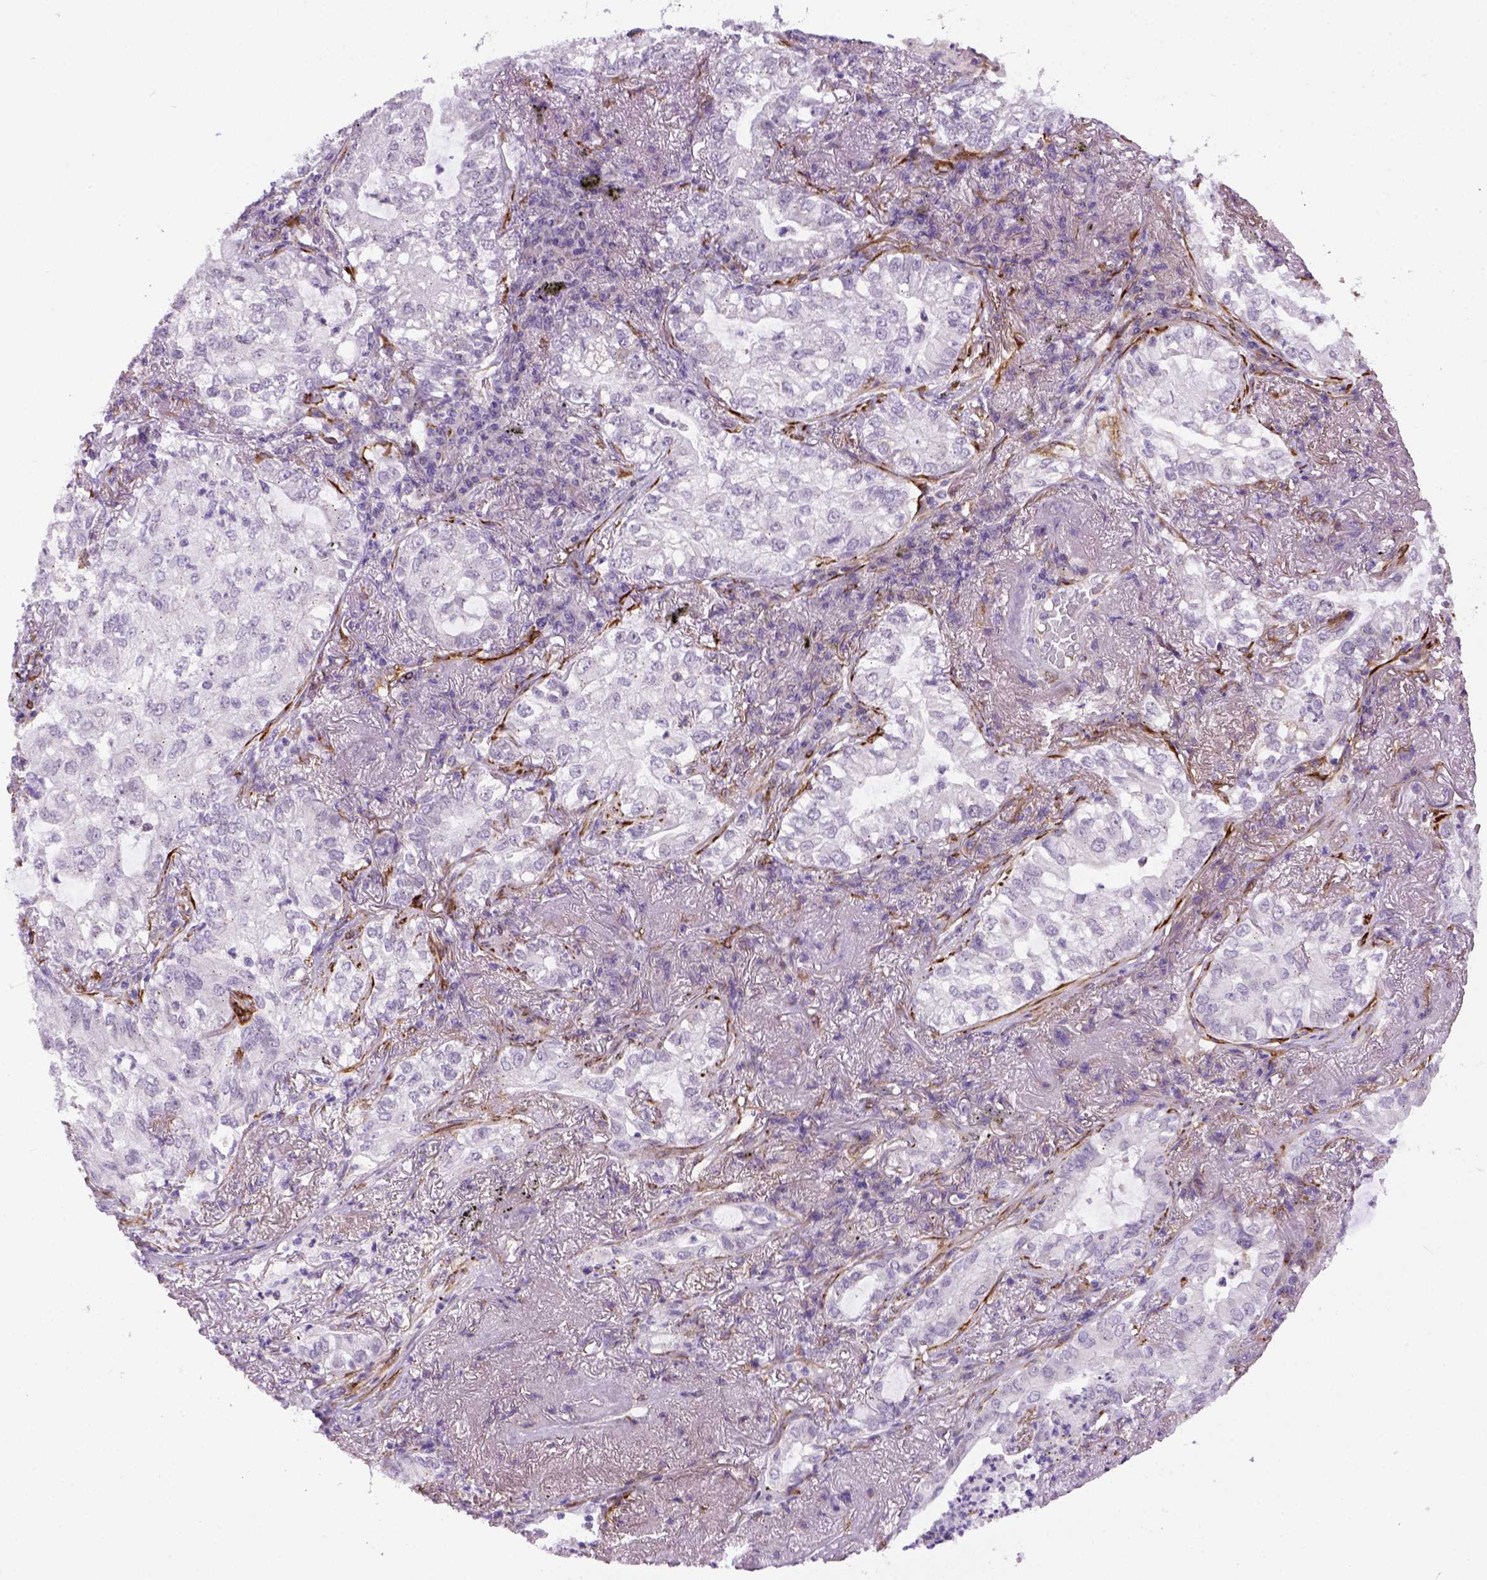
{"staining": {"intensity": "negative", "quantity": "none", "location": "none"}, "tissue": "lung cancer", "cell_type": "Tumor cells", "image_type": "cancer", "snomed": [{"axis": "morphology", "description": "Adenocarcinoma, NOS"}, {"axis": "topography", "description": "Lung"}], "caption": "DAB immunohistochemical staining of lung cancer reveals no significant staining in tumor cells. Brightfield microscopy of immunohistochemistry stained with DAB (3,3'-diaminobenzidine) (brown) and hematoxylin (blue), captured at high magnification.", "gene": "KAZN", "patient": {"sex": "female", "age": 73}}